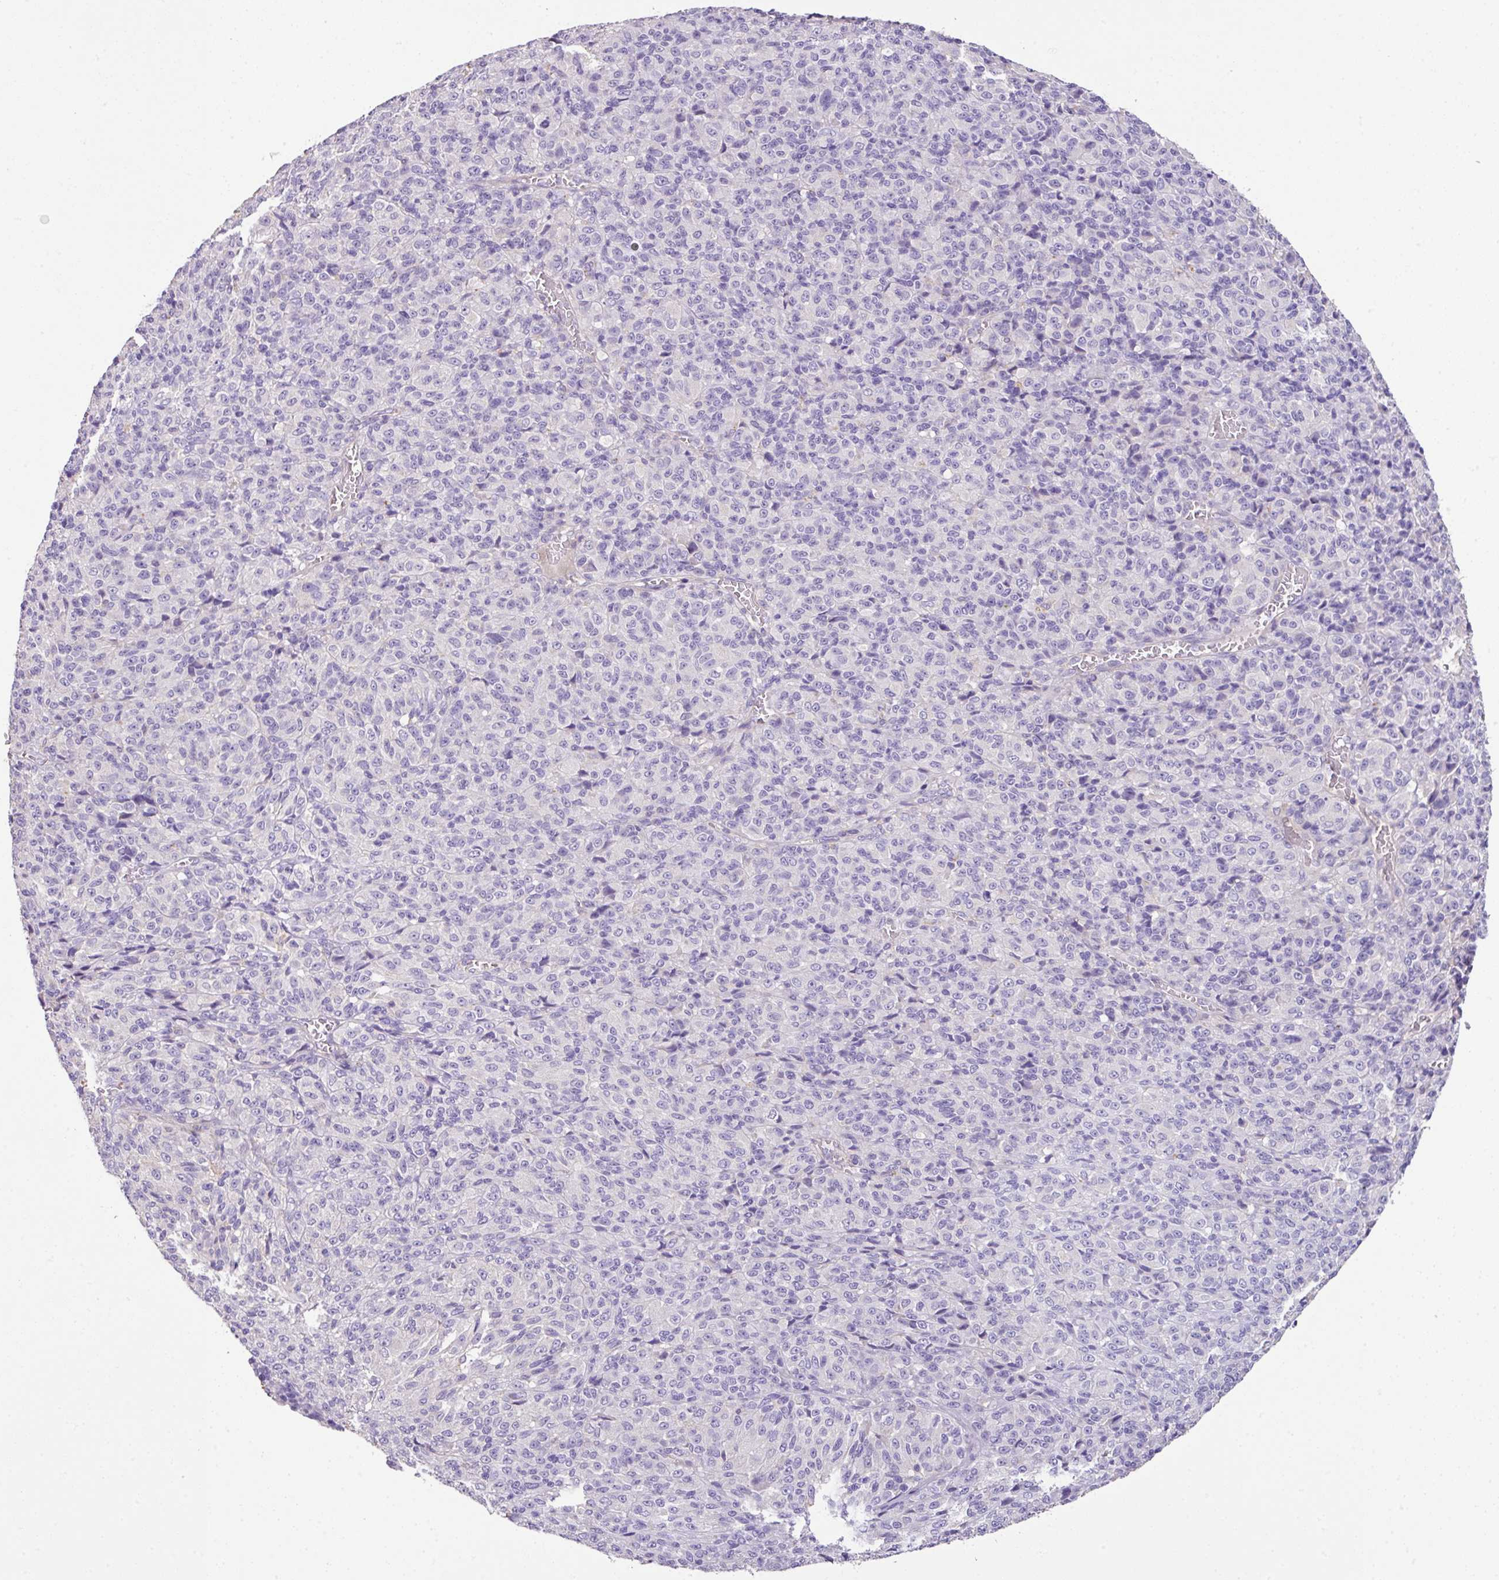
{"staining": {"intensity": "negative", "quantity": "none", "location": "none"}, "tissue": "melanoma", "cell_type": "Tumor cells", "image_type": "cancer", "snomed": [{"axis": "morphology", "description": "Malignant melanoma, Metastatic site"}, {"axis": "topography", "description": "Brain"}], "caption": "Image shows no protein positivity in tumor cells of malignant melanoma (metastatic site) tissue. (DAB immunohistochemistry, high magnification).", "gene": "AGR3", "patient": {"sex": "female", "age": 56}}